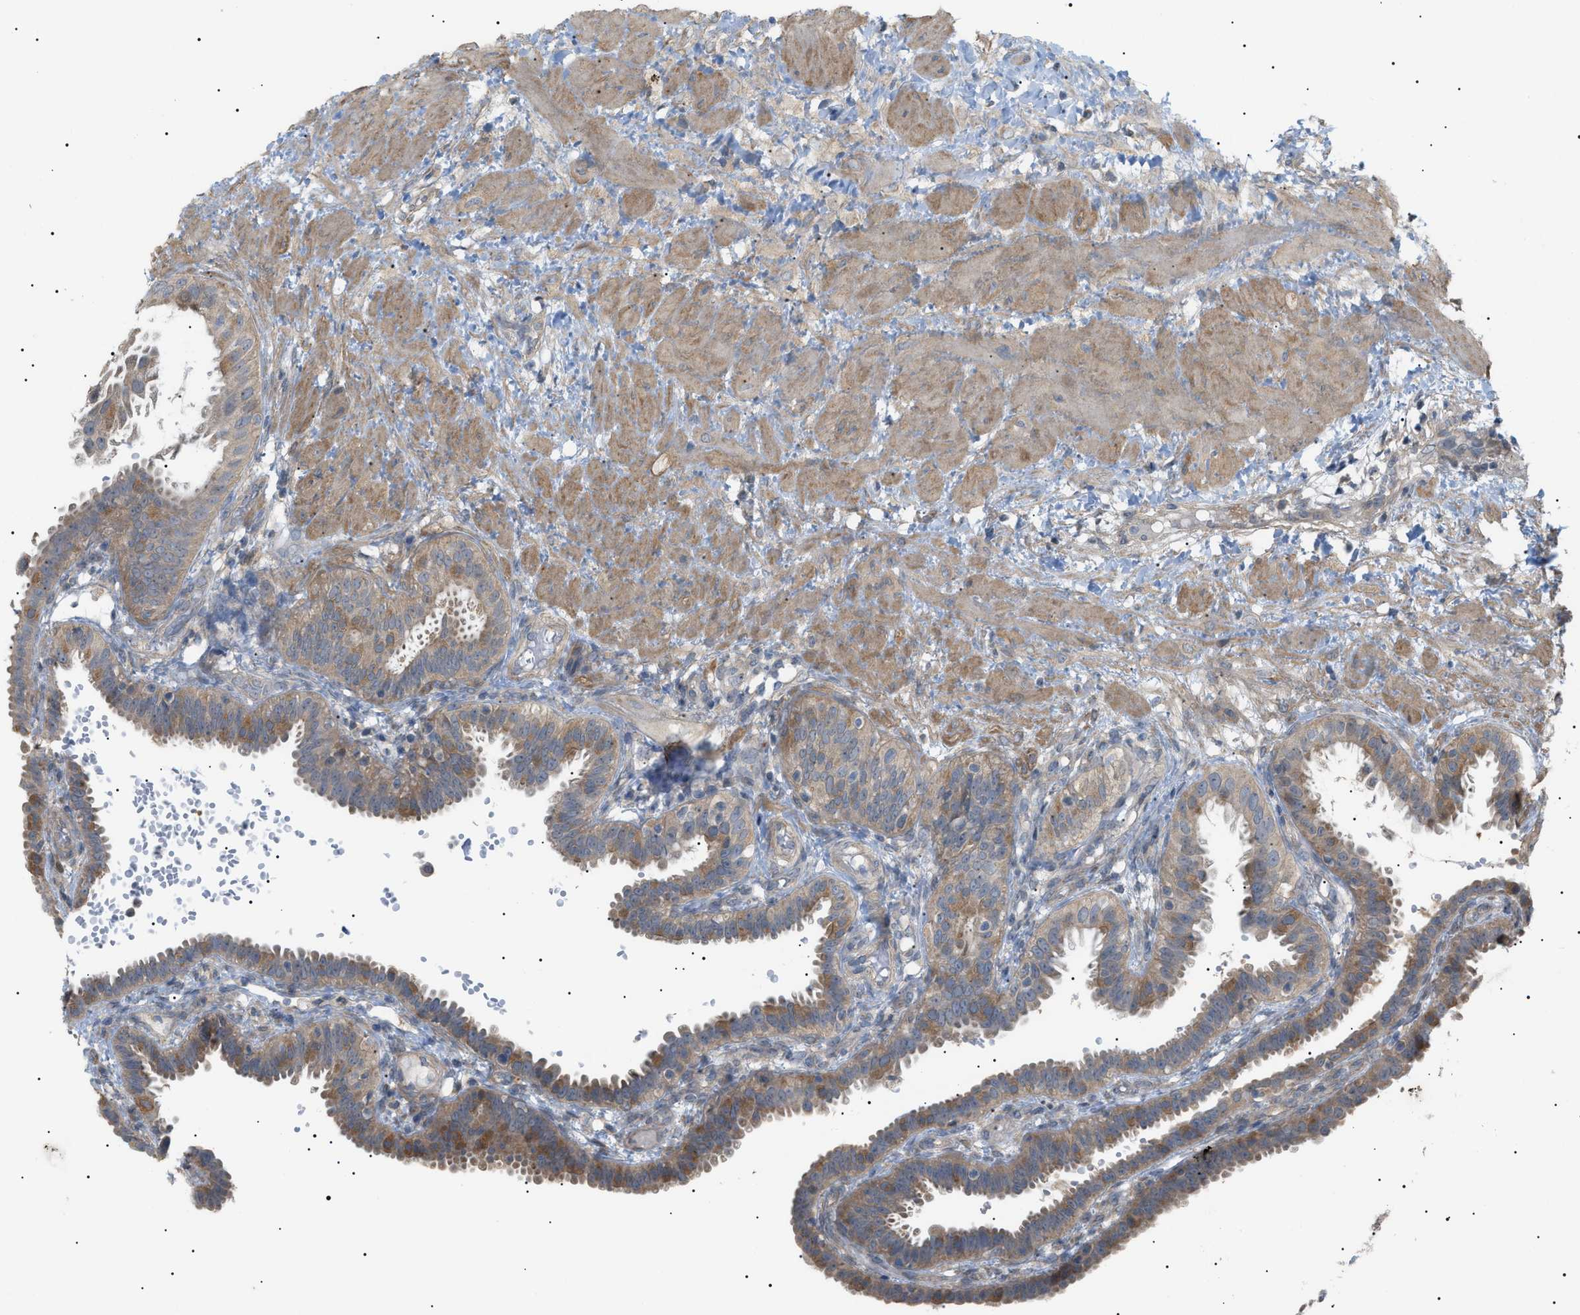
{"staining": {"intensity": "moderate", "quantity": ">75%", "location": "cytoplasmic/membranous"}, "tissue": "fallopian tube", "cell_type": "Glandular cells", "image_type": "normal", "snomed": [{"axis": "morphology", "description": "Normal tissue, NOS"}, {"axis": "topography", "description": "Fallopian tube"}, {"axis": "topography", "description": "Placenta"}], "caption": "Protein expression analysis of normal fallopian tube exhibits moderate cytoplasmic/membranous positivity in approximately >75% of glandular cells.", "gene": "IRS2", "patient": {"sex": "female", "age": 34}}